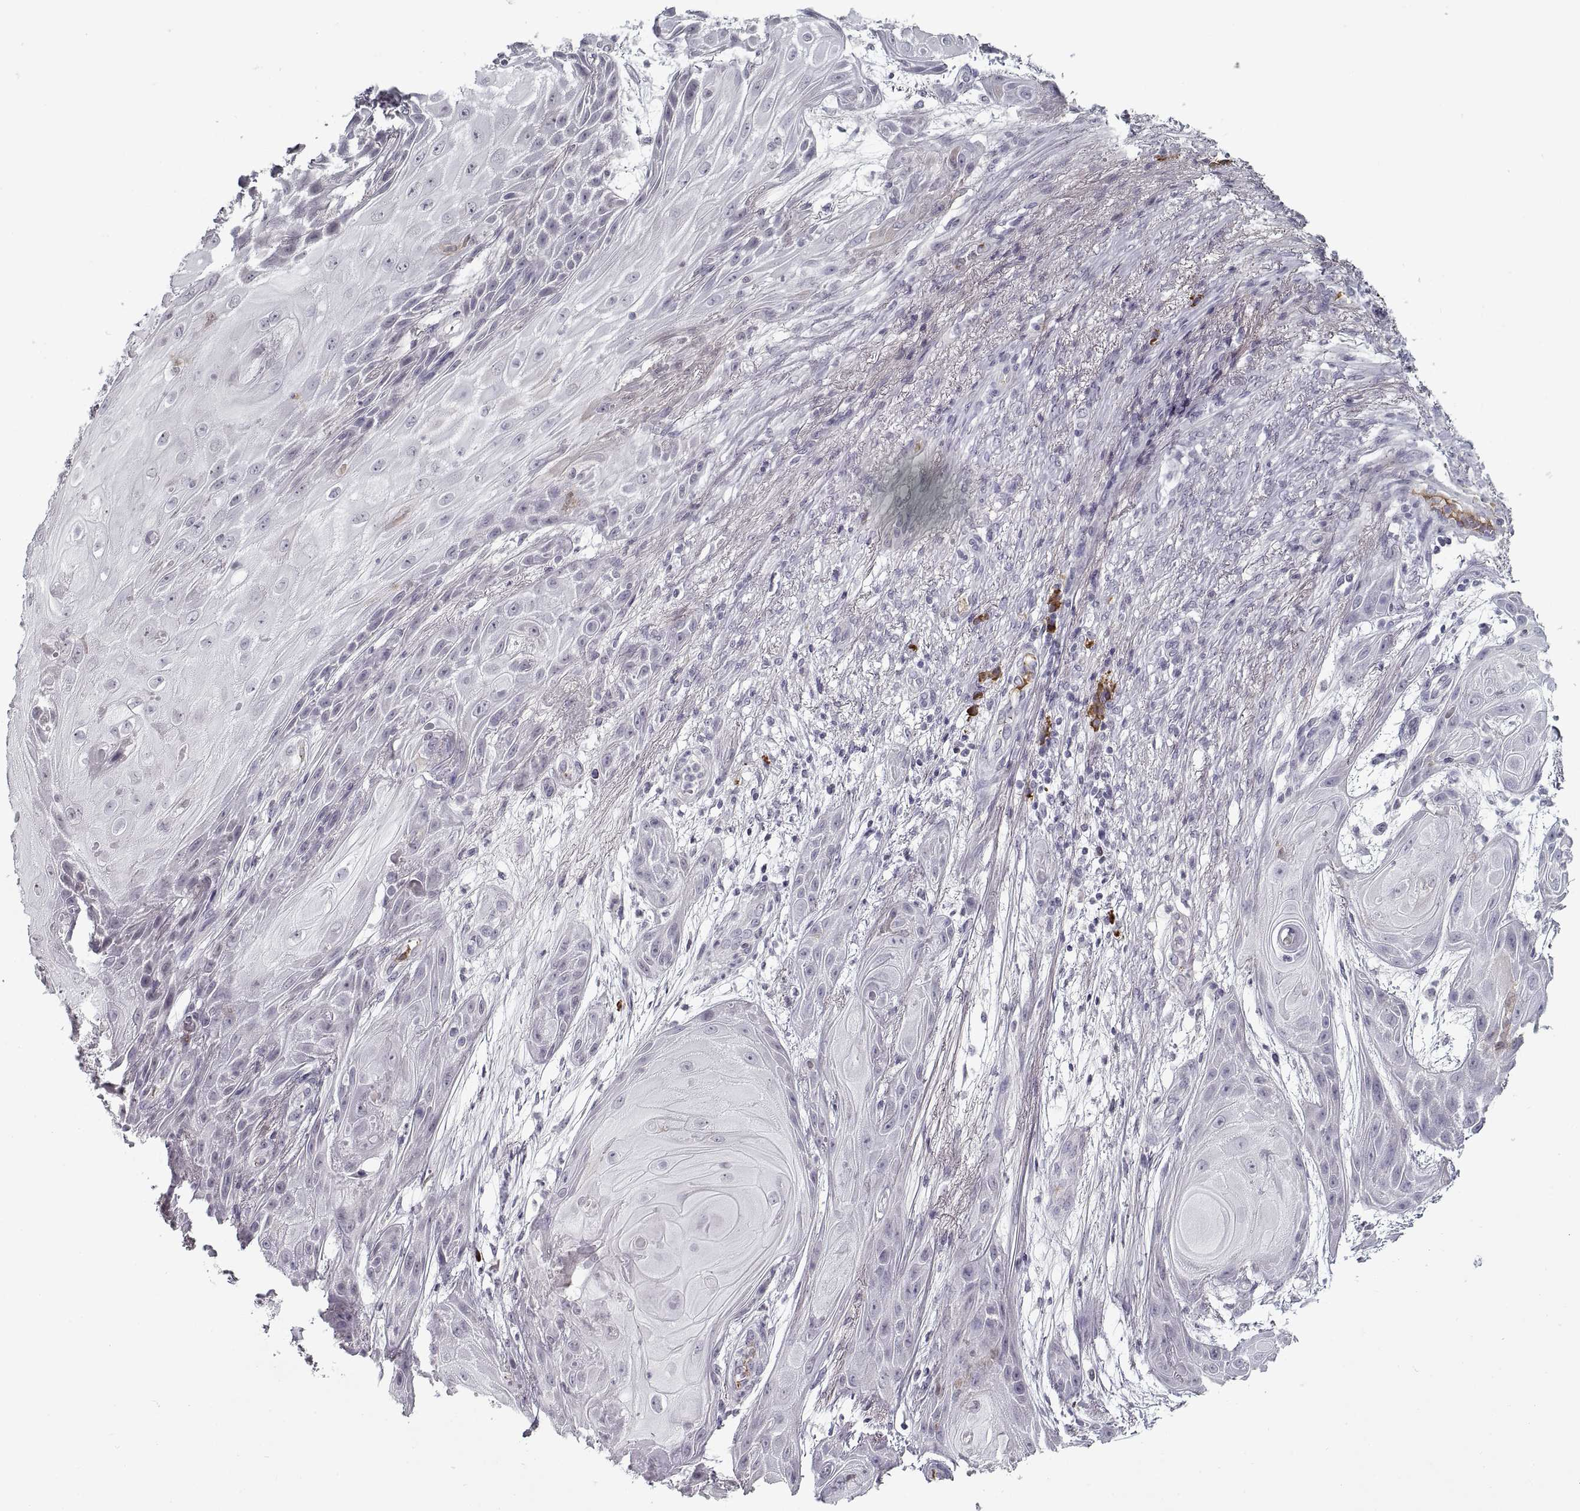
{"staining": {"intensity": "negative", "quantity": "none", "location": "none"}, "tissue": "skin cancer", "cell_type": "Tumor cells", "image_type": "cancer", "snomed": [{"axis": "morphology", "description": "Squamous cell carcinoma, NOS"}, {"axis": "topography", "description": "Skin"}], "caption": "Micrograph shows no protein staining in tumor cells of skin cancer tissue. The staining was performed using DAB to visualize the protein expression in brown, while the nuclei were stained in blue with hematoxylin (Magnification: 20x).", "gene": "GAD2", "patient": {"sex": "male", "age": 62}}